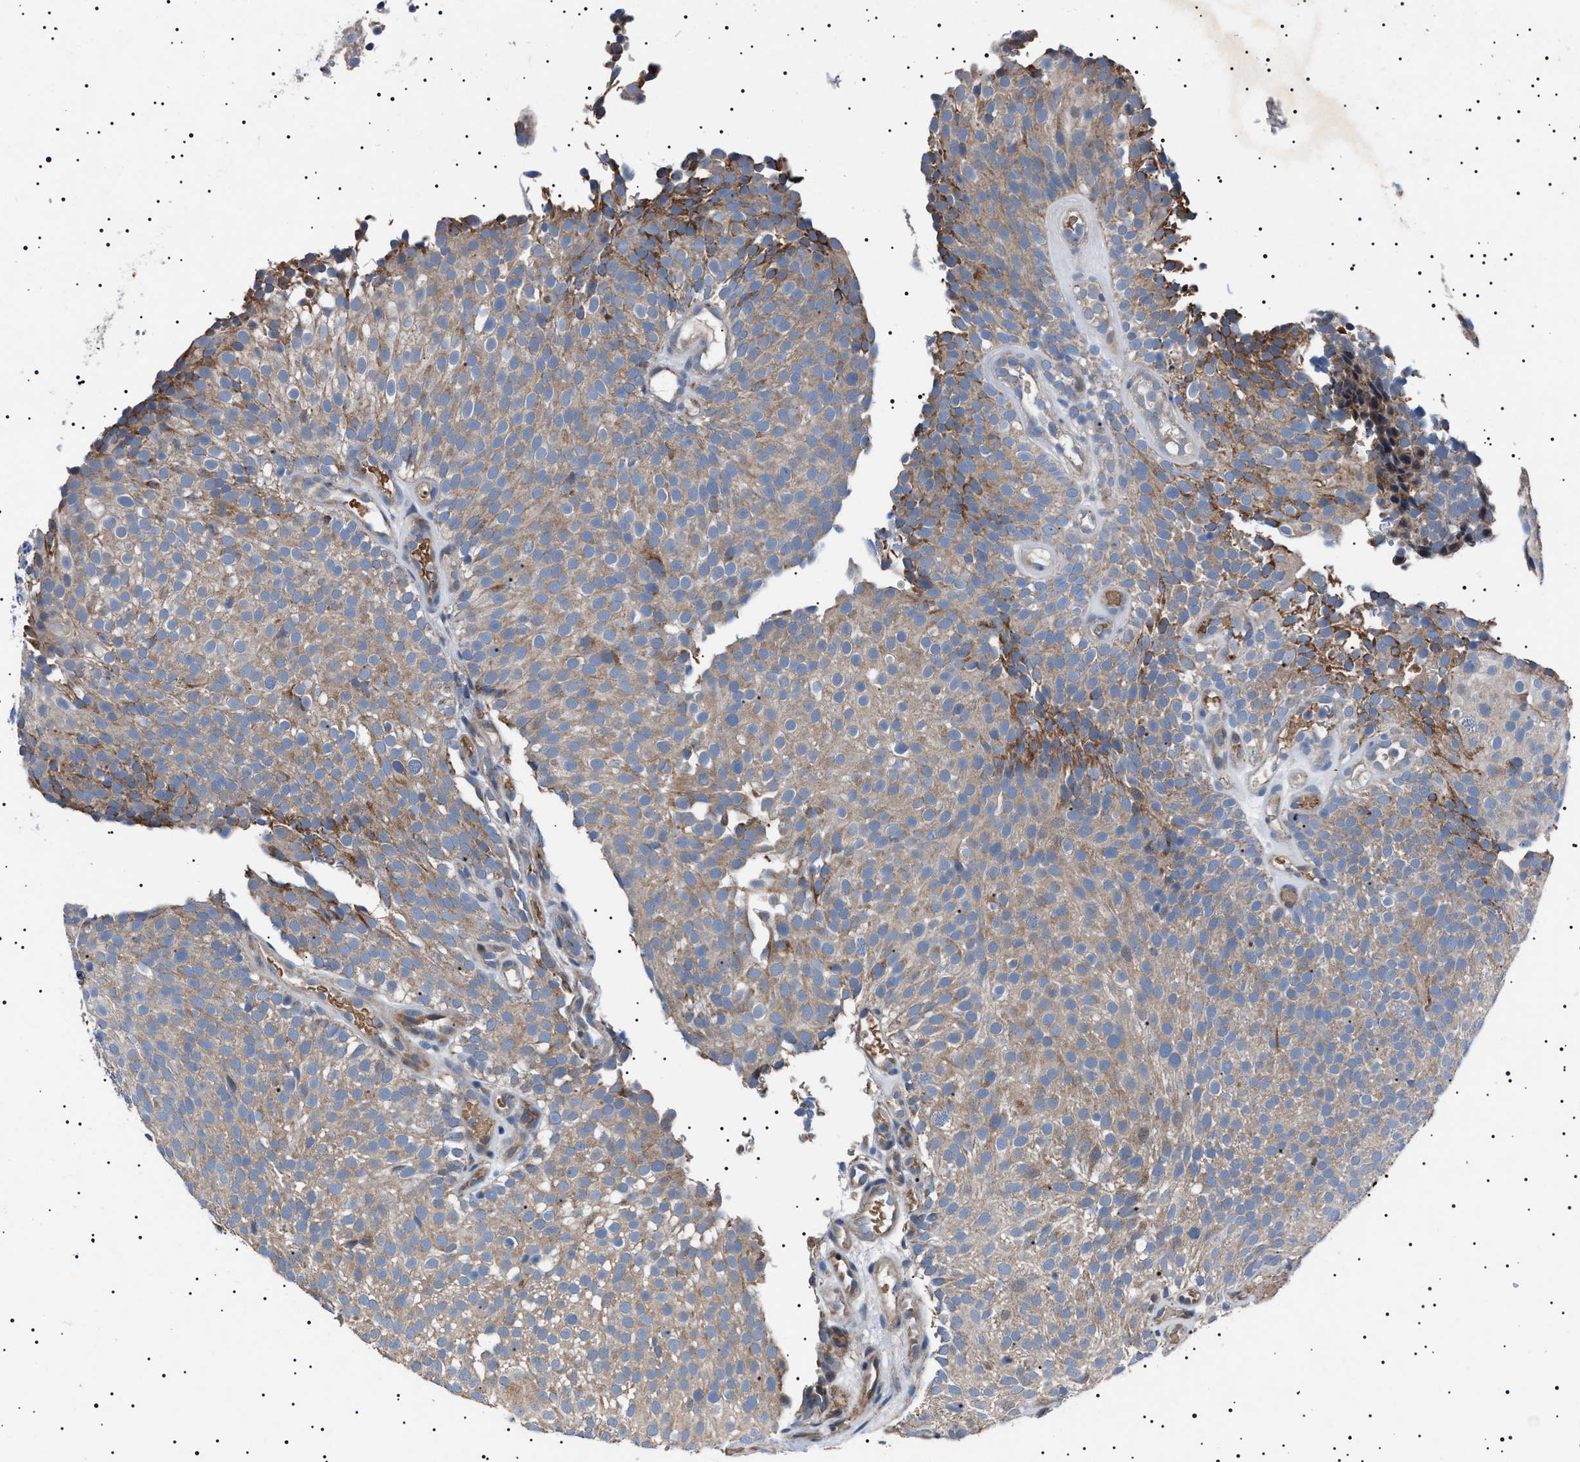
{"staining": {"intensity": "weak", "quantity": ">75%", "location": "cytoplasmic/membranous"}, "tissue": "urothelial cancer", "cell_type": "Tumor cells", "image_type": "cancer", "snomed": [{"axis": "morphology", "description": "Urothelial carcinoma, Low grade"}, {"axis": "topography", "description": "Urinary bladder"}], "caption": "Immunohistochemical staining of urothelial cancer shows low levels of weak cytoplasmic/membranous protein staining in approximately >75% of tumor cells.", "gene": "PTRH1", "patient": {"sex": "male", "age": 78}}